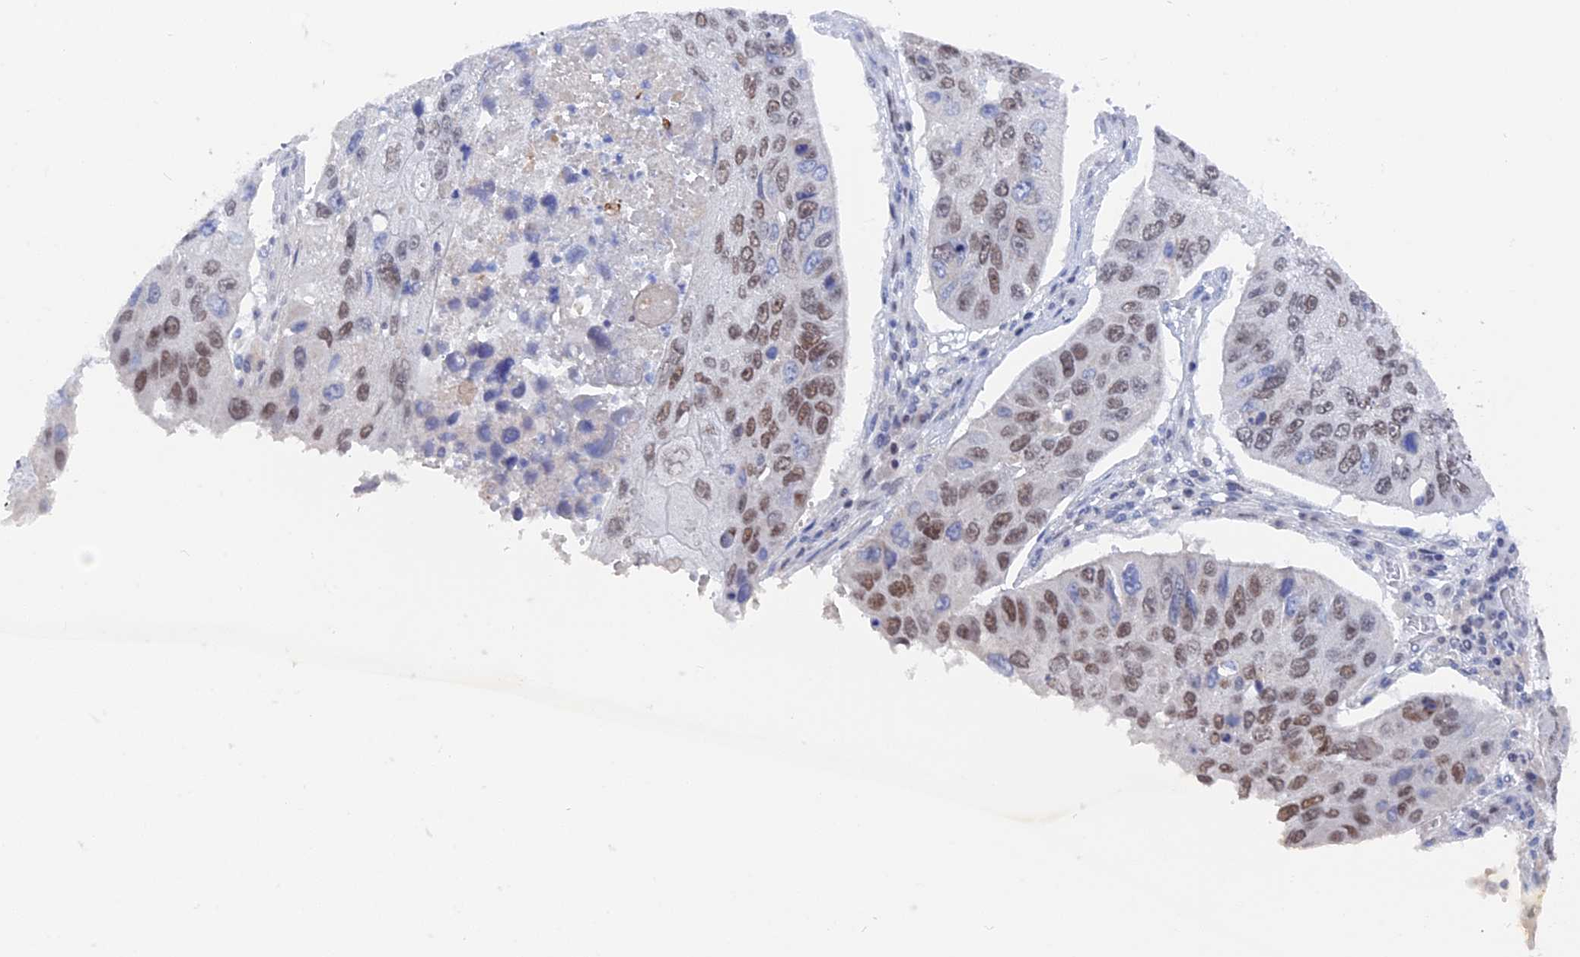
{"staining": {"intensity": "moderate", "quantity": ">75%", "location": "nuclear"}, "tissue": "lung cancer", "cell_type": "Tumor cells", "image_type": "cancer", "snomed": [{"axis": "morphology", "description": "Squamous cell carcinoma, NOS"}, {"axis": "topography", "description": "Lung"}], "caption": "This photomicrograph demonstrates immunohistochemistry (IHC) staining of human lung cancer (squamous cell carcinoma), with medium moderate nuclear staining in approximately >75% of tumor cells.", "gene": "BRD2", "patient": {"sex": "male", "age": 61}}